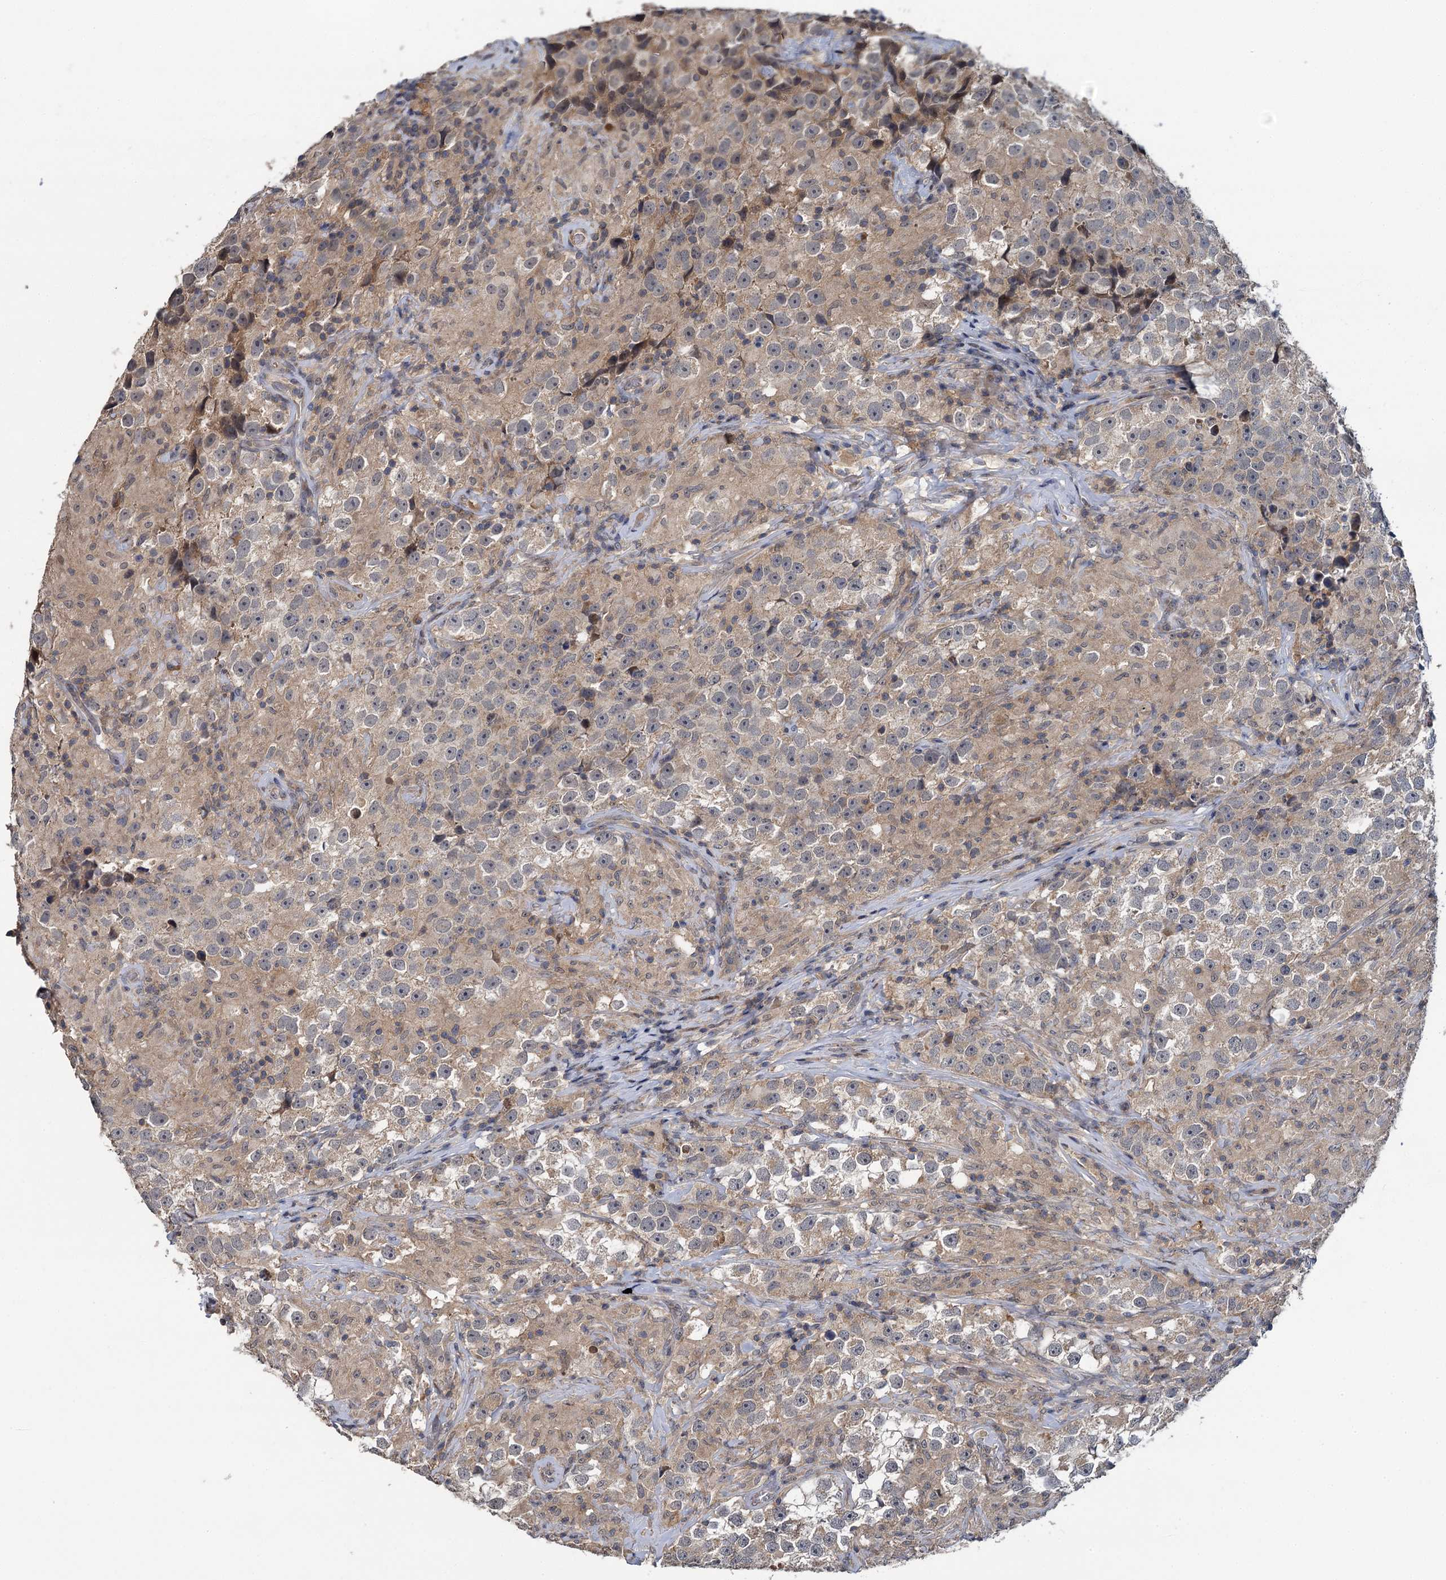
{"staining": {"intensity": "weak", "quantity": "25%-75%", "location": "cytoplasmic/membranous"}, "tissue": "testis cancer", "cell_type": "Tumor cells", "image_type": "cancer", "snomed": [{"axis": "morphology", "description": "Seminoma, NOS"}, {"axis": "topography", "description": "Testis"}], "caption": "A low amount of weak cytoplasmic/membranous positivity is seen in approximately 25%-75% of tumor cells in testis cancer (seminoma) tissue.", "gene": "TMEM39A", "patient": {"sex": "male", "age": 46}}